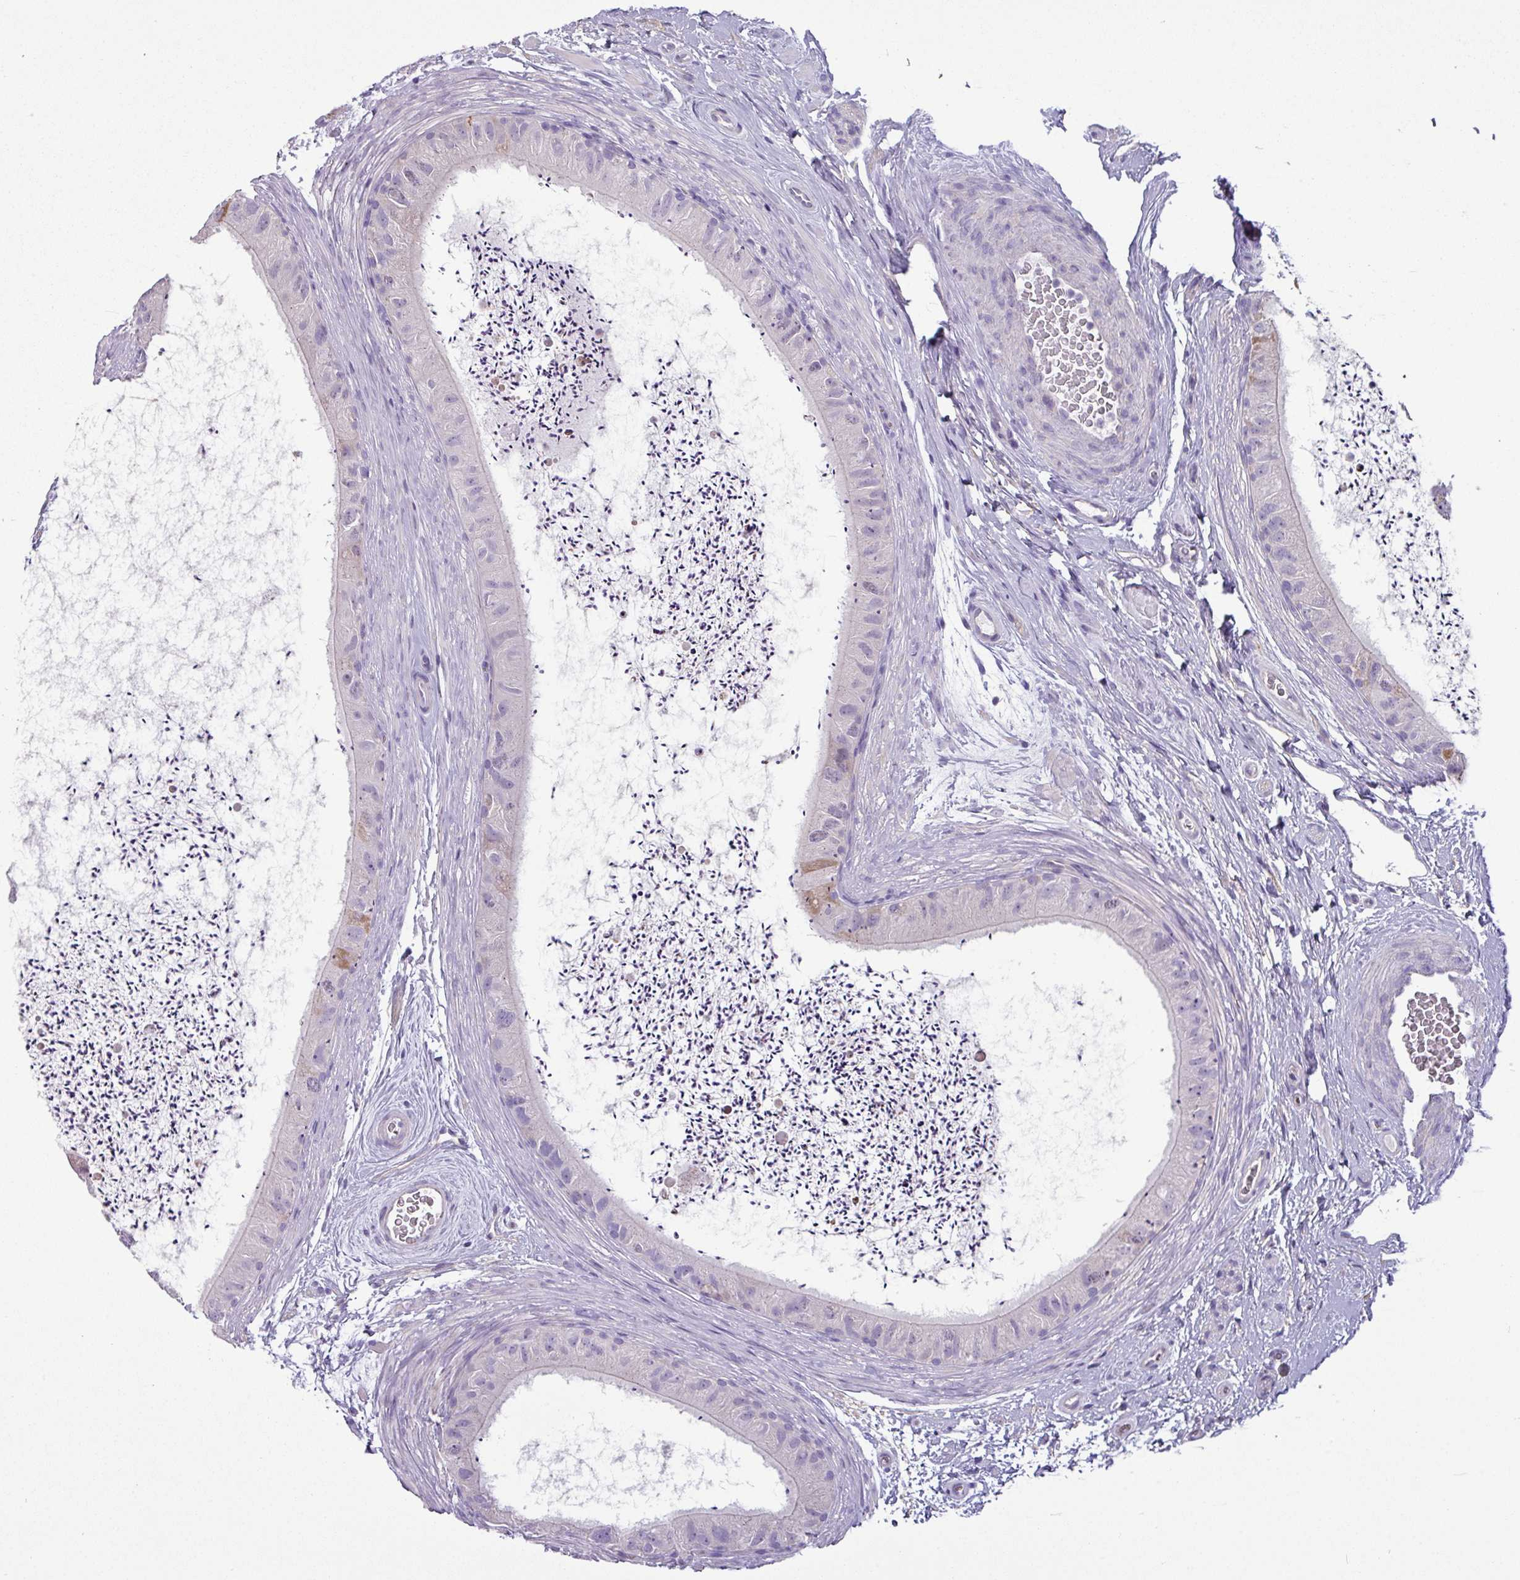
{"staining": {"intensity": "negative", "quantity": "none", "location": "none"}, "tissue": "epididymis", "cell_type": "Glandular cells", "image_type": "normal", "snomed": [{"axis": "morphology", "description": "Normal tissue, NOS"}, {"axis": "topography", "description": "Epididymis"}], "caption": "Immunohistochemistry (IHC) image of normal epididymis stained for a protein (brown), which demonstrates no expression in glandular cells.", "gene": "TMEM178B", "patient": {"sex": "male", "age": 50}}